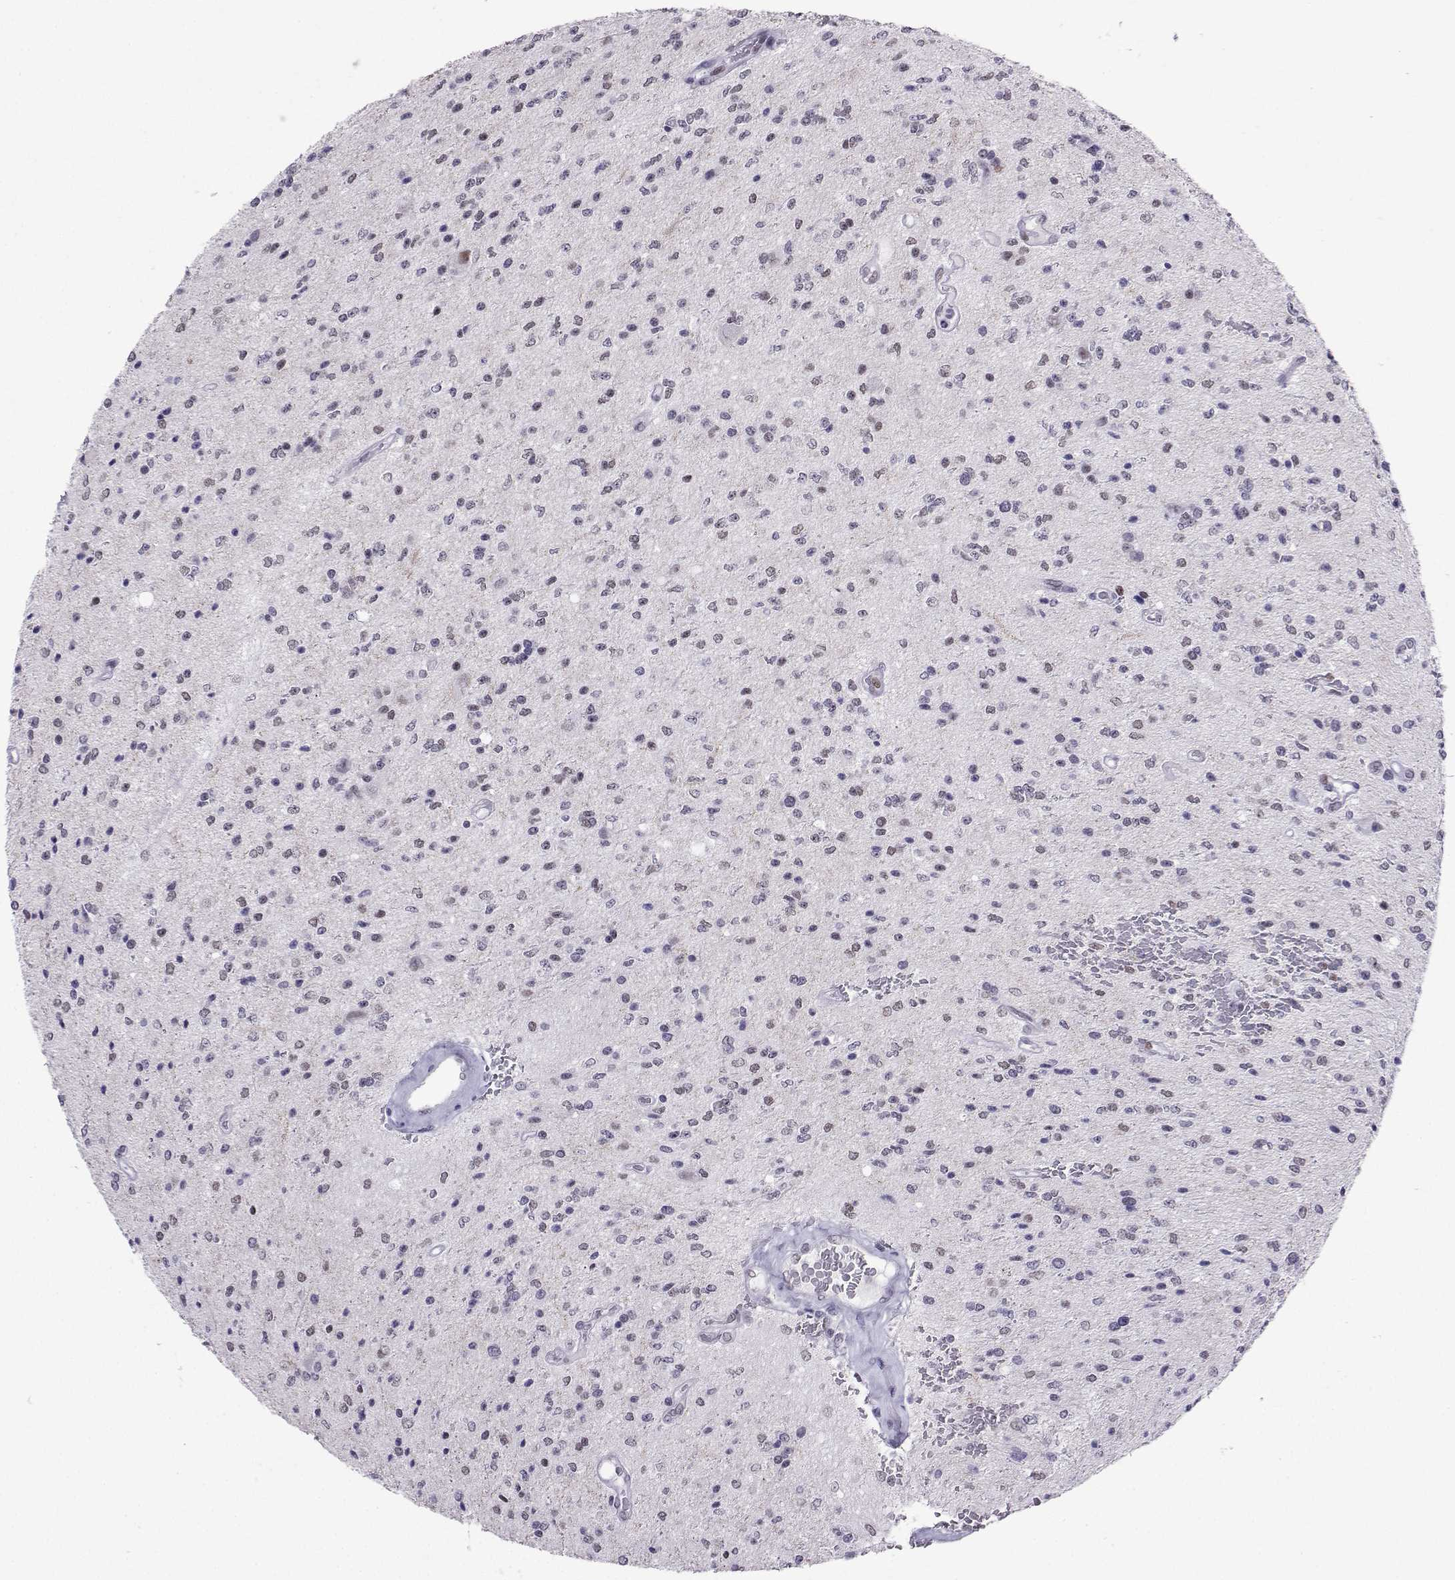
{"staining": {"intensity": "negative", "quantity": "none", "location": "none"}, "tissue": "glioma", "cell_type": "Tumor cells", "image_type": "cancer", "snomed": [{"axis": "morphology", "description": "Glioma, malignant, Low grade"}, {"axis": "topography", "description": "Brain"}], "caption": "This is an IHC micrograph of glioma. There is no positivity in tumor cells.", "gene": "LORICRIN", "patient": {"sex": "male", "age": 67}}